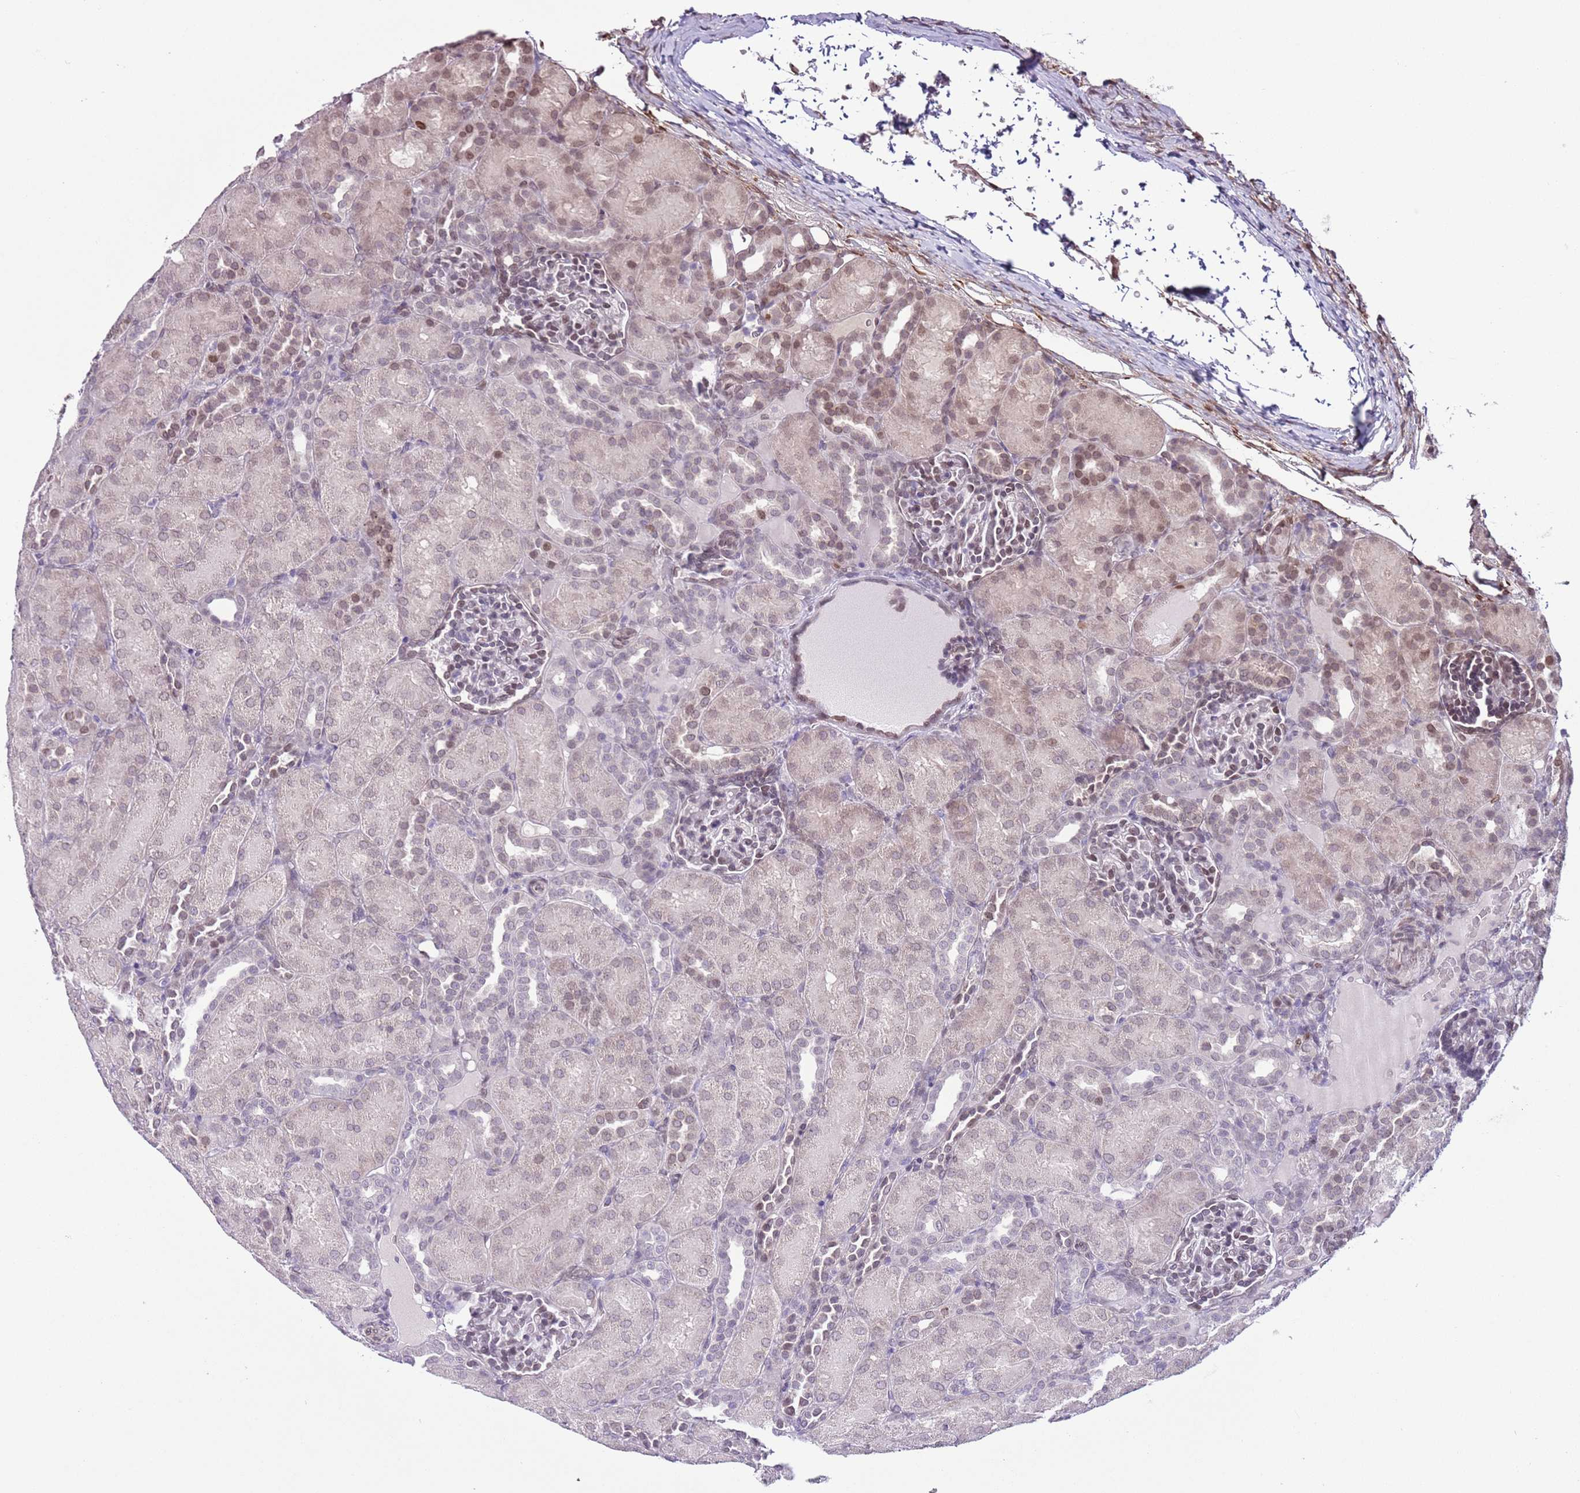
{"staining": {"intensity": "weak", "quantity": "25%-75%", "location": "nuclear"}, "tissue": "kidney", "cell_type": "Cells in glomeruli", "image_type": "normal", "snomed": [{"axis": "morphology", "description": "Normal tissue, NOS"}, {"axis": "topography", "description": "Kidney"}], "caption": "Protein expression analysis of normal human kidney reveals weak nuclear staining in about 25%-75% of cells in glomeruli. (Brightfield microscopy of DAB IHC at high magnification).", "gene": "ZGLP1", "patient": {"sex": "male", "age": 1}}